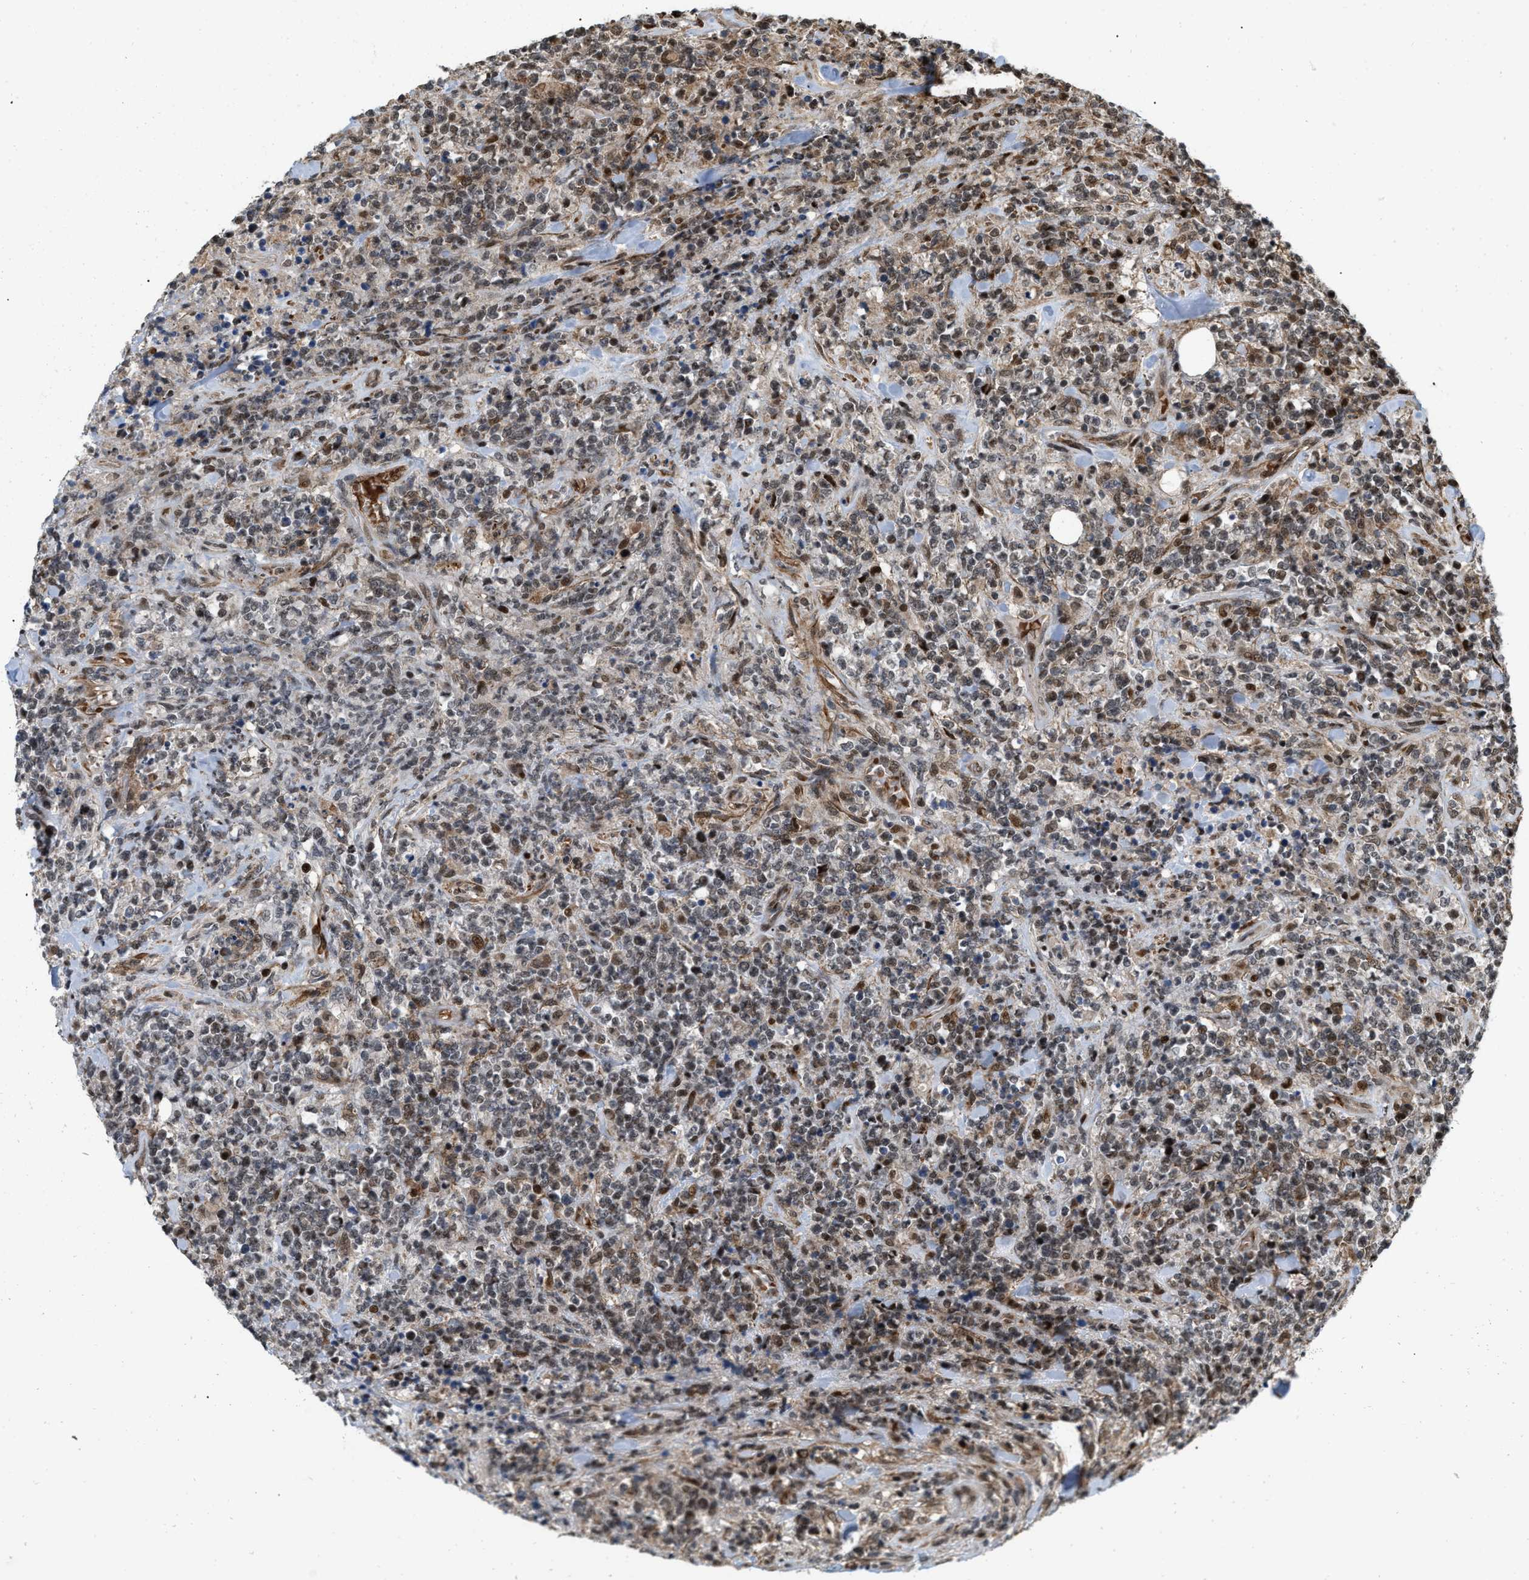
{"staining": {"intensity": "moderate", "quantity": "25%-75%", "location": "nuclear"}, "tissue": "lymphoma", "cell_type": "Tumor cells", "image_type": "cancer", "snomed": [{"axis": "morphology", "description": "Malignant lymphoma, non-Hodgkin's type, High grade"}, {"axis": "topography", "description": "Soft tissue"}], "caption": "Protein positivity by IHC displays moderate nuclear staining in about 25%-75% of tumor cells in lymphoma.", "gene": "ANKRD11", "patient": {"sex": "male", "age": 18}}